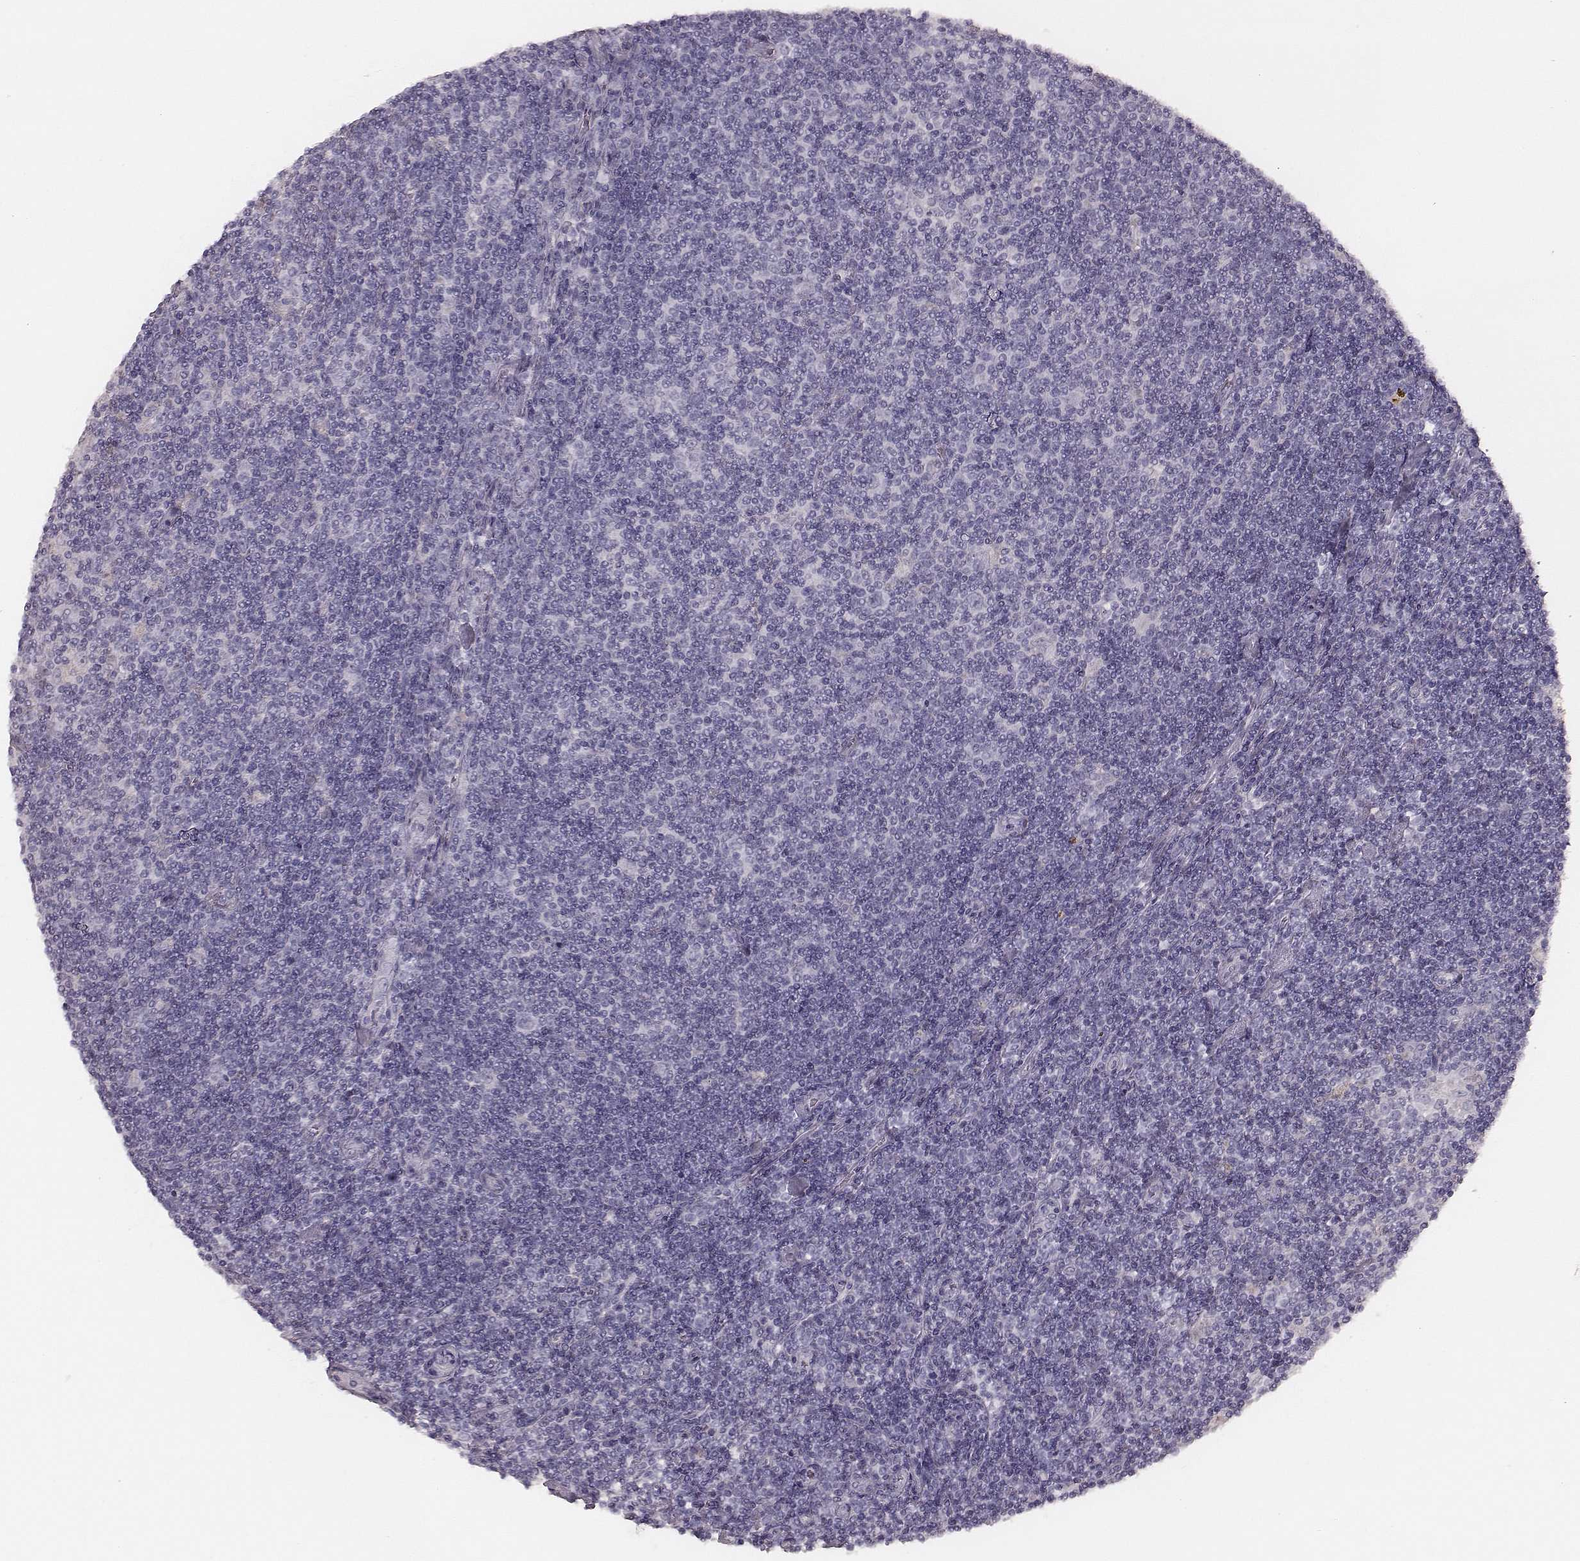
{"staining": {"intensity": "negative", "quantity": "none", "location": "none"}, "tissue": "lymphoma", "cell_type": "Tumor cells", "image_type": "cancer", "snomed": [{"axis": "morphology", "description": "Hodgkin's disease, NOS"}, {"axis": "topography", "description": "Lymph node"}], "caption": "Tumor cells show no significant expression in lymphoma.", "gene": "ZP4", "patient": {"sex": "male", "age": 40}}